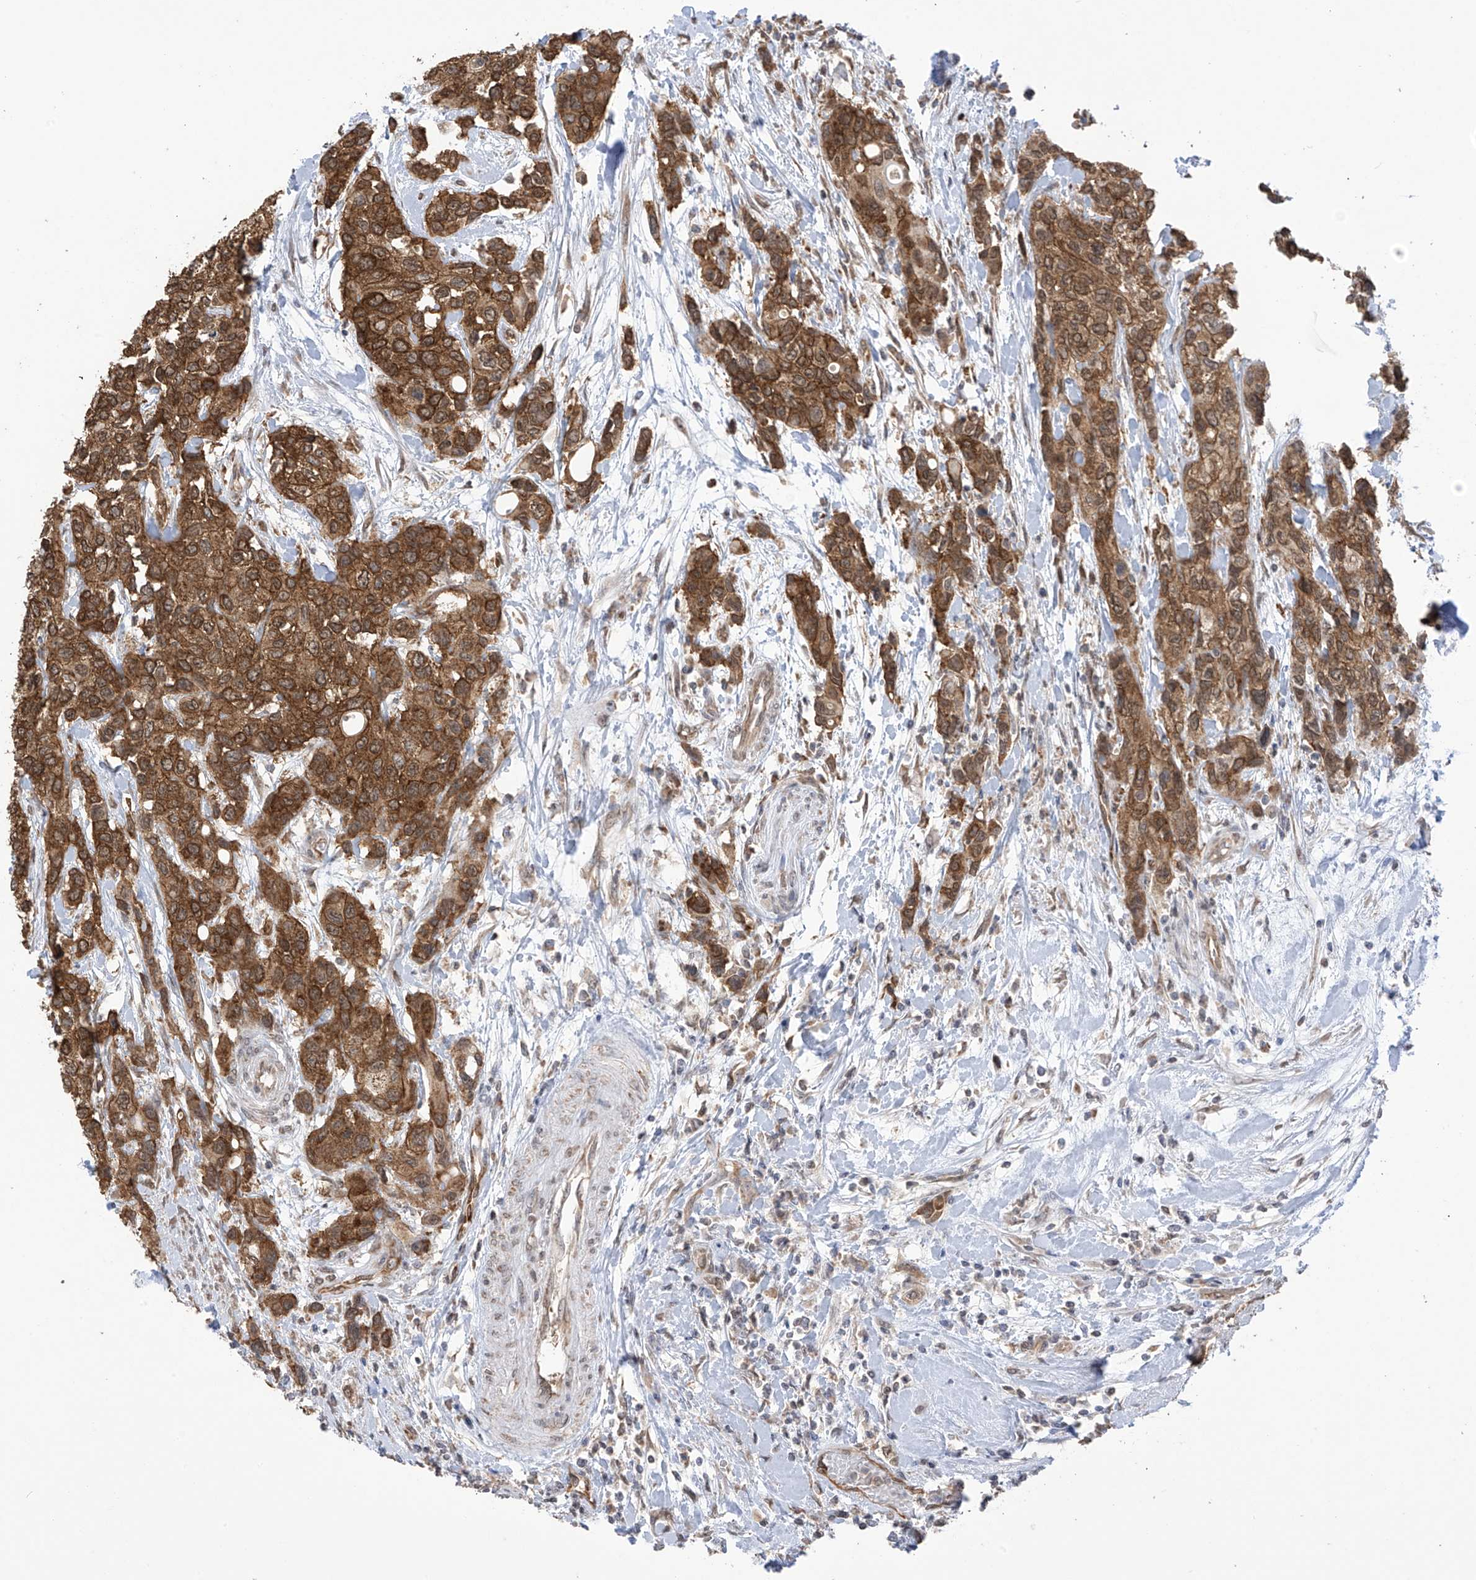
{"staining": {"intensity": "strong", "quantity": ">75%", "location": "cytoplasmic/membranous,nuclear"}, "tissue": "urothelial cancer", "cell_type": "Tumor cells", "image_type": "cancer", "snomed": [{"axis": "morphology", "description": "Normal tissue, NOS"}, {"axis": "morphology", "description": "Urothelial carcinoma, High grade"}, {"axis": "topography", "description": "Vascular tissue"}, {"axis": "topography", "description": "Urinary bladder"}], "caption": "Protein expression by immunohistochemistry (IHC) displays strong cytoplasmic/membranous and nuclear staining in about >75% of tumor cells in urothelial cancer.", "gene": "KIAA1522", "patient": {"sex": "female", "age": 56}}